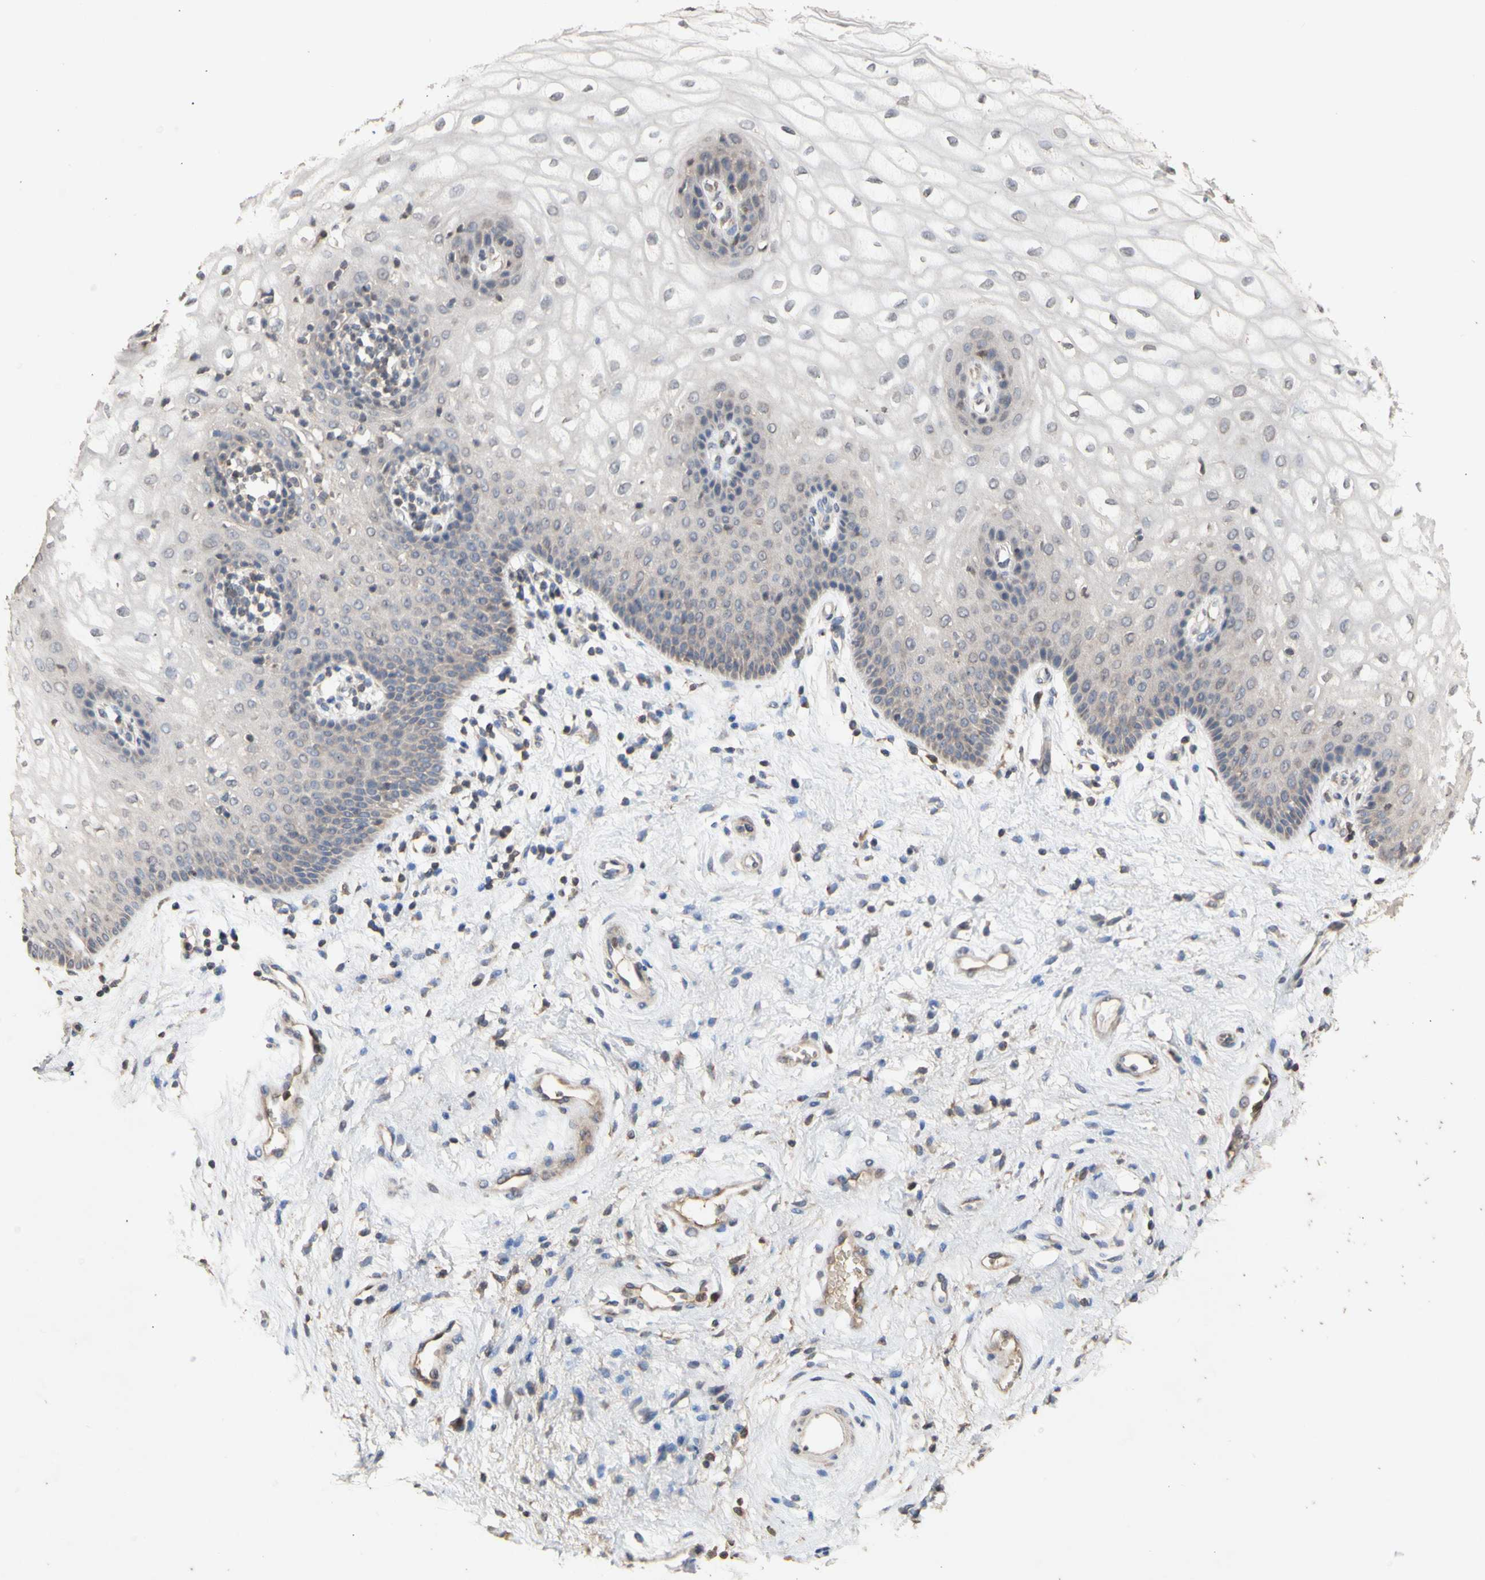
{"staining": {"intensity": "negative", "quantity": "none", "location": "none"}, "tissue": "vagina", "cell_type": "Squamous epithelial cells", "image_type": "normal", "snomed": [{"axis": "morphology", "description": "Normal tissue, NOS"}, {"axis": "topography", "description": "Vagina"}], "caption": "A high-resolution photomicrograph shows immunohistochemistry (IHC) staining of unremarkable vagina, which demonstrates no significant staining in squamous epithelial cells. (DAB IHC with hematoxylin counter stain).", "gene": "NECTIN3", "patient": {"sex": "female", "age": 34}}